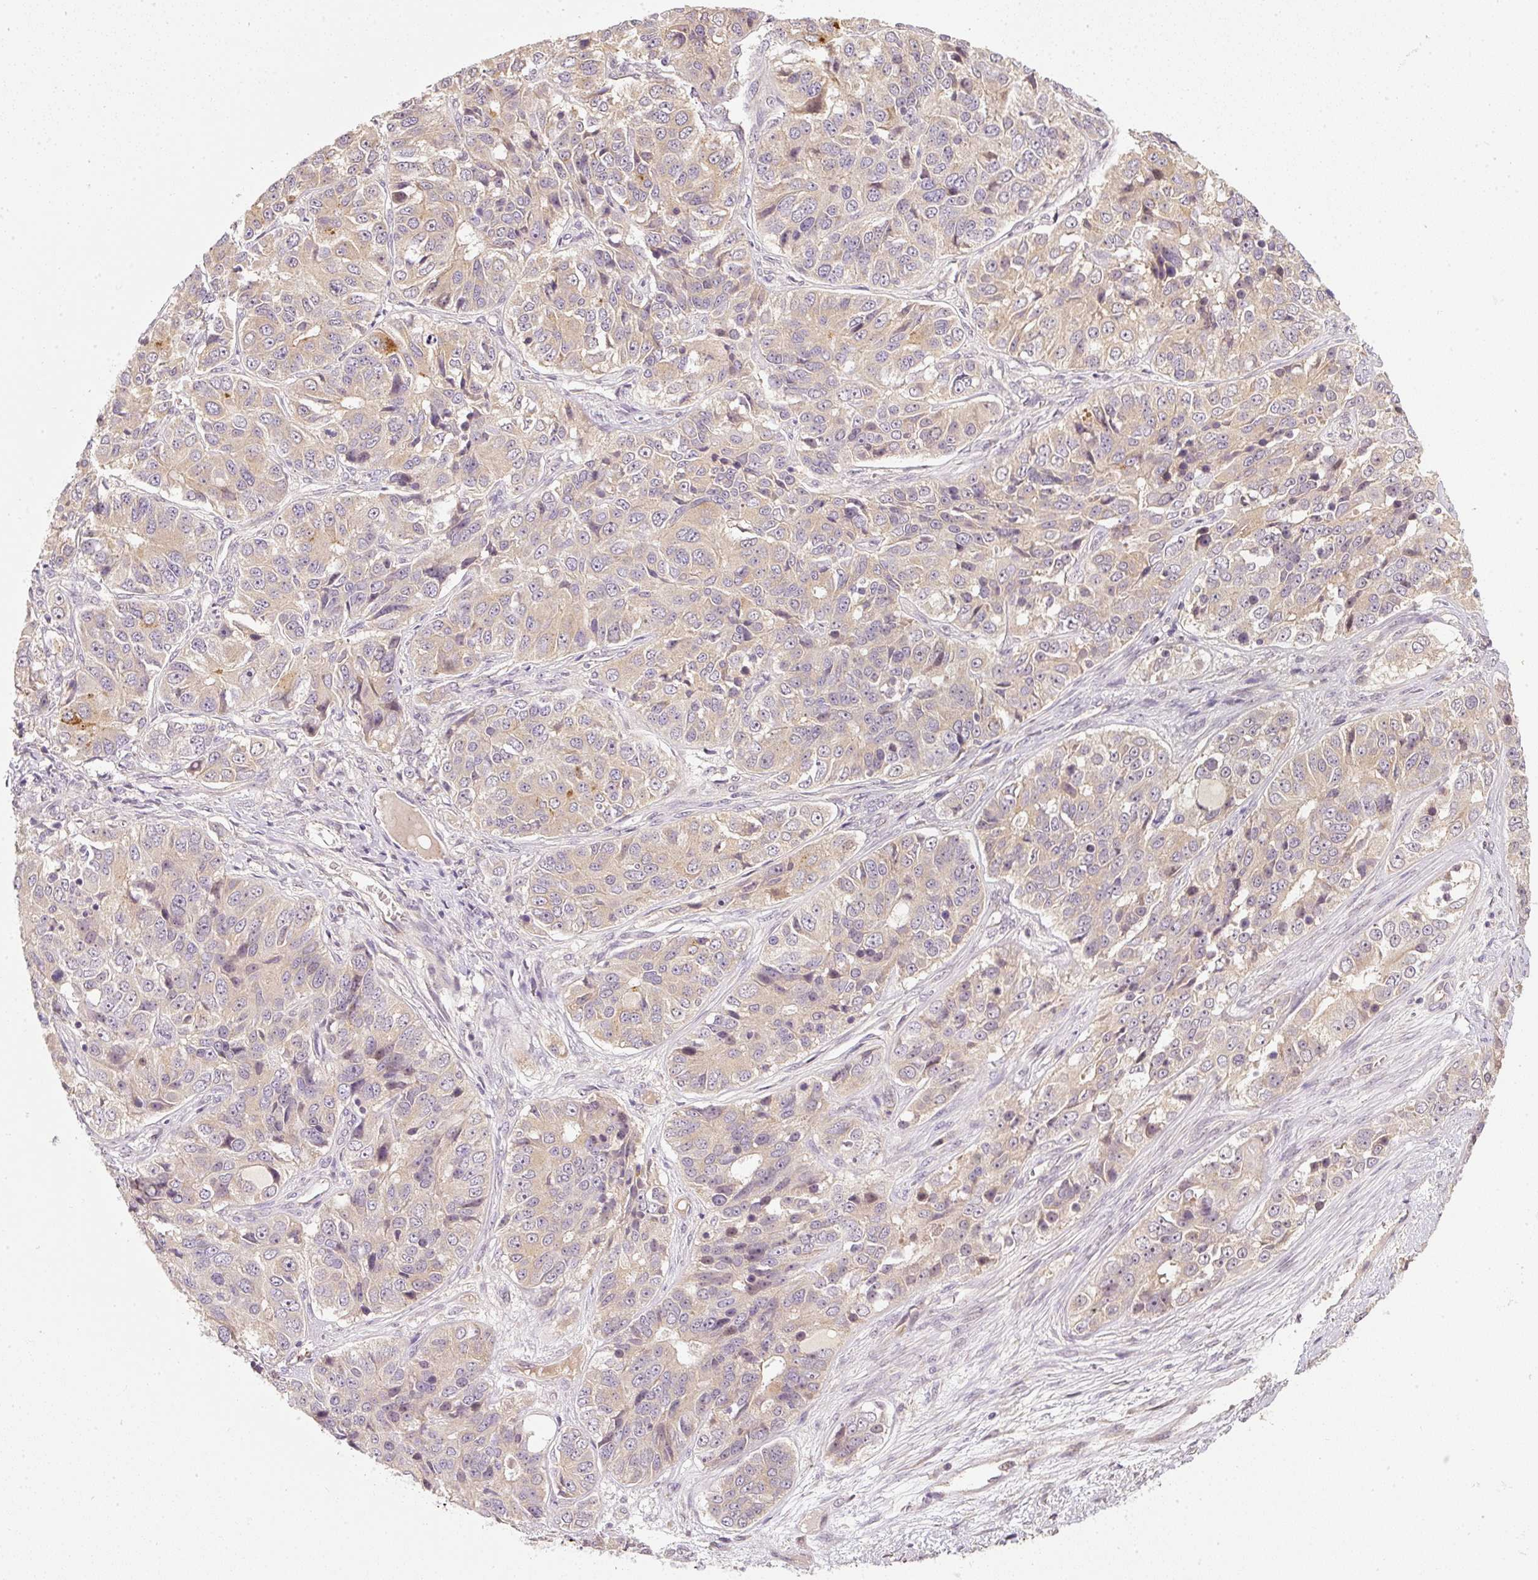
{"staining": {"intensity": "weak", "quantity": "25%-75%", "location": "cytoplasmic/membranous"}, "tissue": "ovarian cancer", "cell_type": "Tumor cells", "image_type": "cancer", "snomed": [{"axis": "morphology", "description": "Carcinoma, endometroid"}, {"axis": "topography", "description": "Ovary"}], "caption": "This image displays ovarian endometroid carcinoma stained with immunohistochemistry (IHC) to label a protein in brown. The cytoplasmic/membranous of tumor cells show weak positivity for the protein. Nuclei are counter-stained blue.", "gene": "CTTNBP2", "patient": {"sex": "female", "age": 51}}